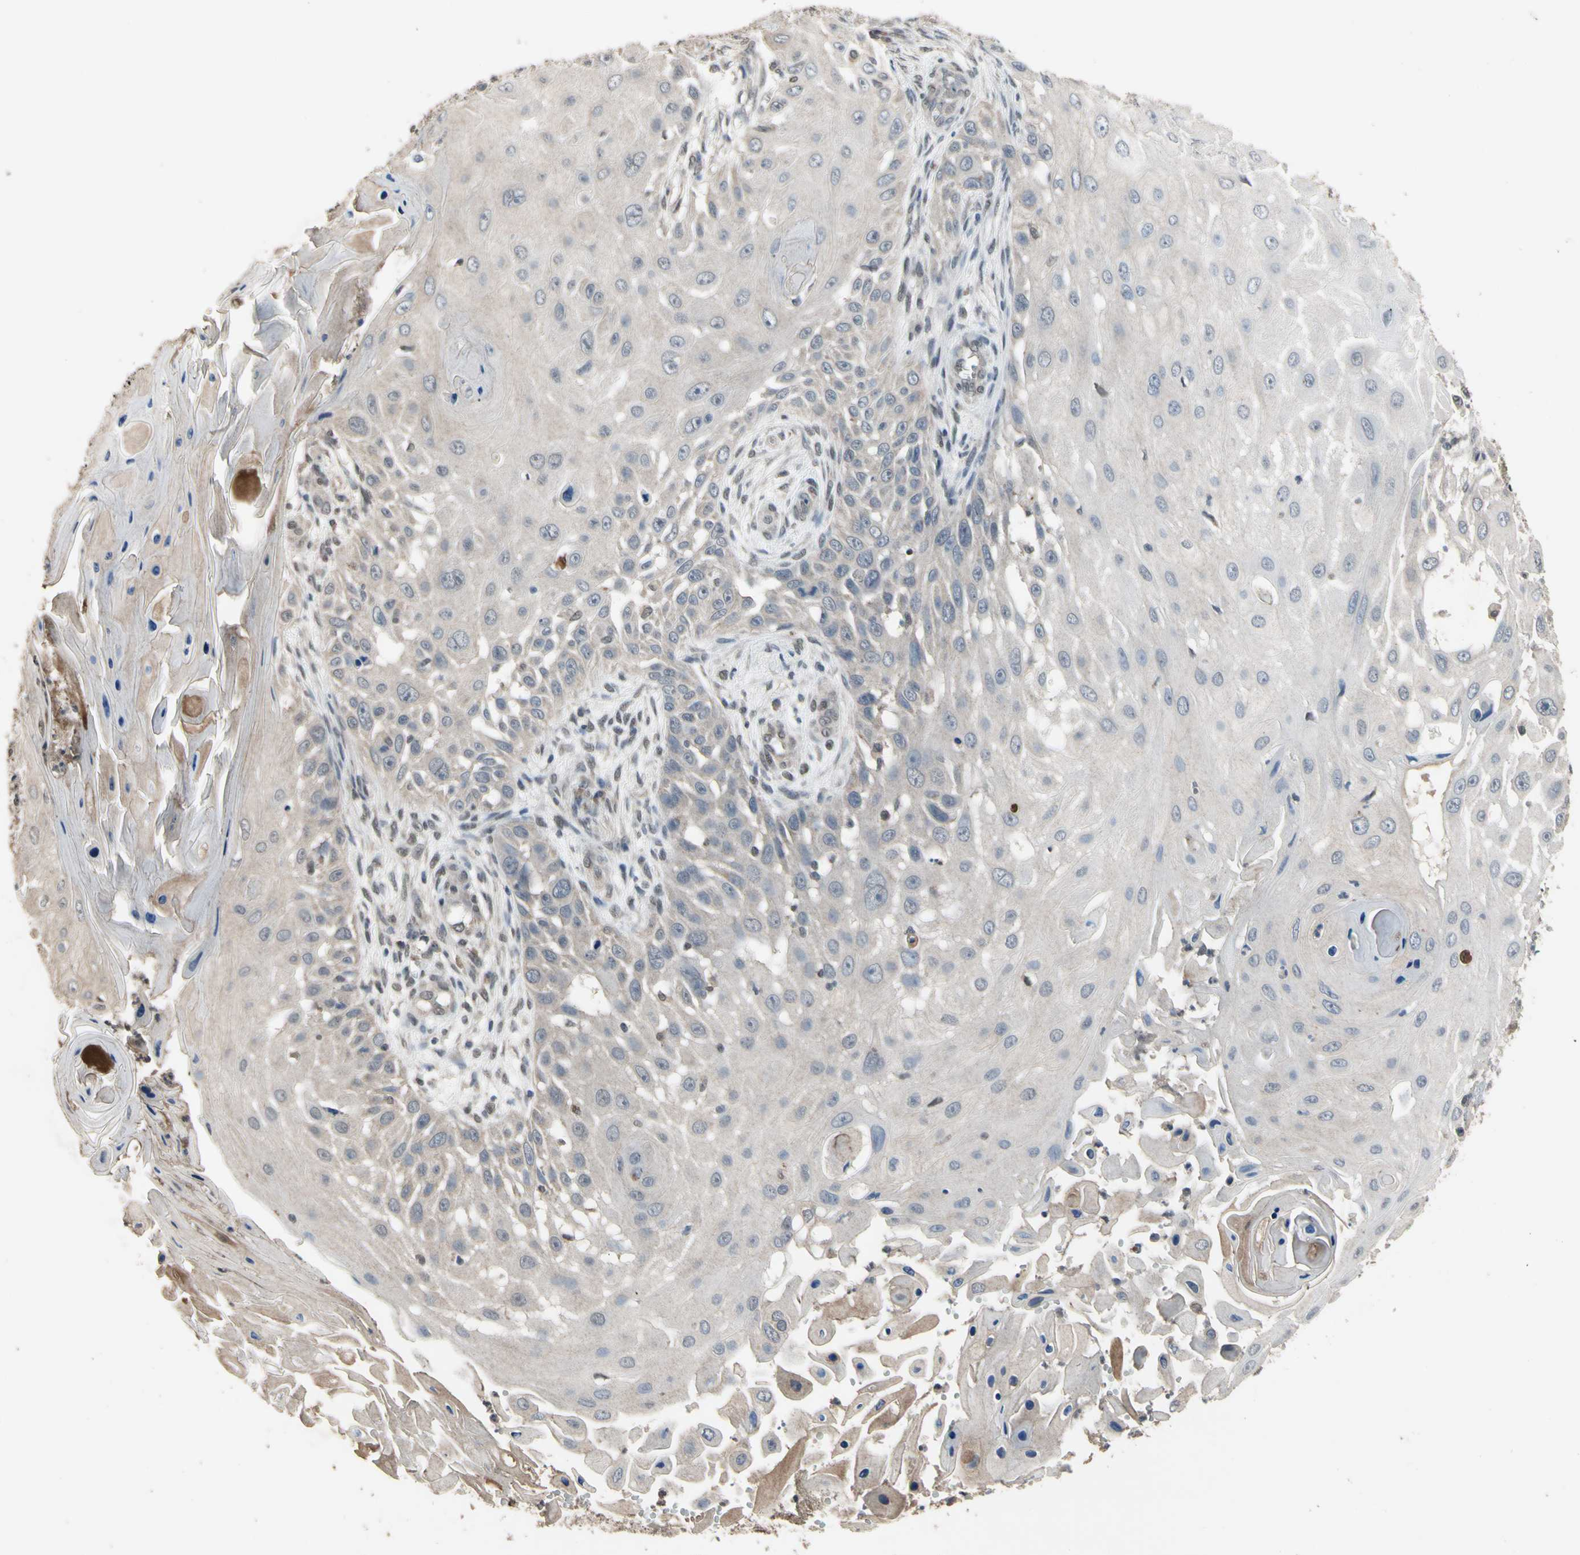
{"staining": {"intensity": "weak", "quantity": "<25%", "location": "cytoplasmic/membranous"}, "tissue": "skin cancer", "cell_type": "Tumor cells", "image_type": "cancer", "snomed": [{"axis": "morphology", "description": "Squamous cell carcinoma, NOS"}, {"axis": "topography", "description": "Skin"}], "caption": "This is a histopathology image of IHC staining of skin cancer (squamous cell carcinoma), which shows no expression in tumor cells.", "gene": "ZNF174", "patient": {"sex": "female", "age": 44}}